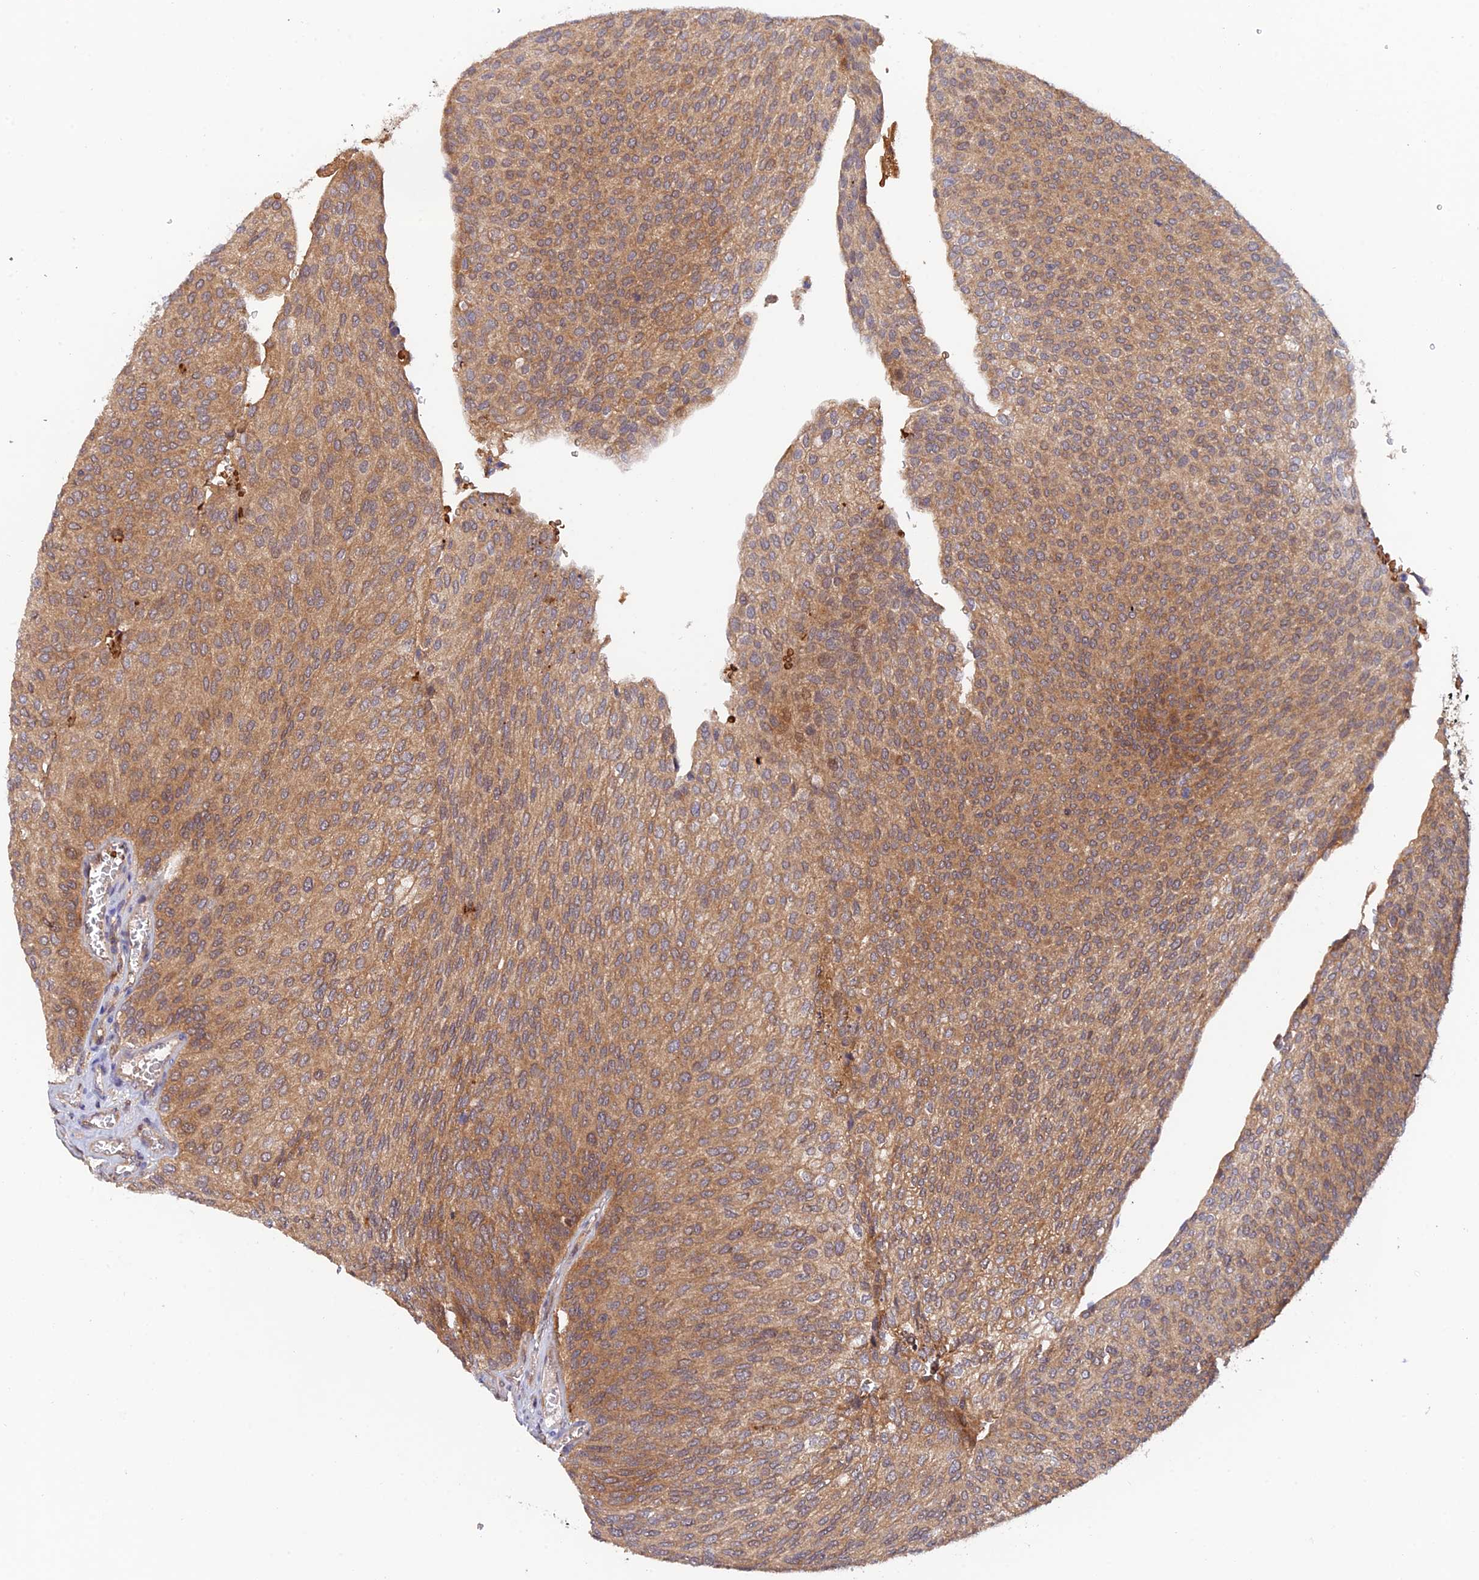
{"staining": {"intensity": "moderate", "quantity": ">75%", "location": "cytoplasmic/membranous"}, "tissue": "urothelial cancer", "cell_type": "Tumor cells", "image_type": "cancer", "snomed": [{"axis": "morphology", "description": "Urothelial carcinoma, High grade"}, {"axis": "topography", "description": "Urinary bladder"}], "caption": "Protein expression analysis of high-grade urothelial carcinoma reveals moderate cytoplasmic/membranous positivity in approximately >75% of tumor cells.", "gene": "ARL2BP", "patient": {"sex": "female", "age": 79}}